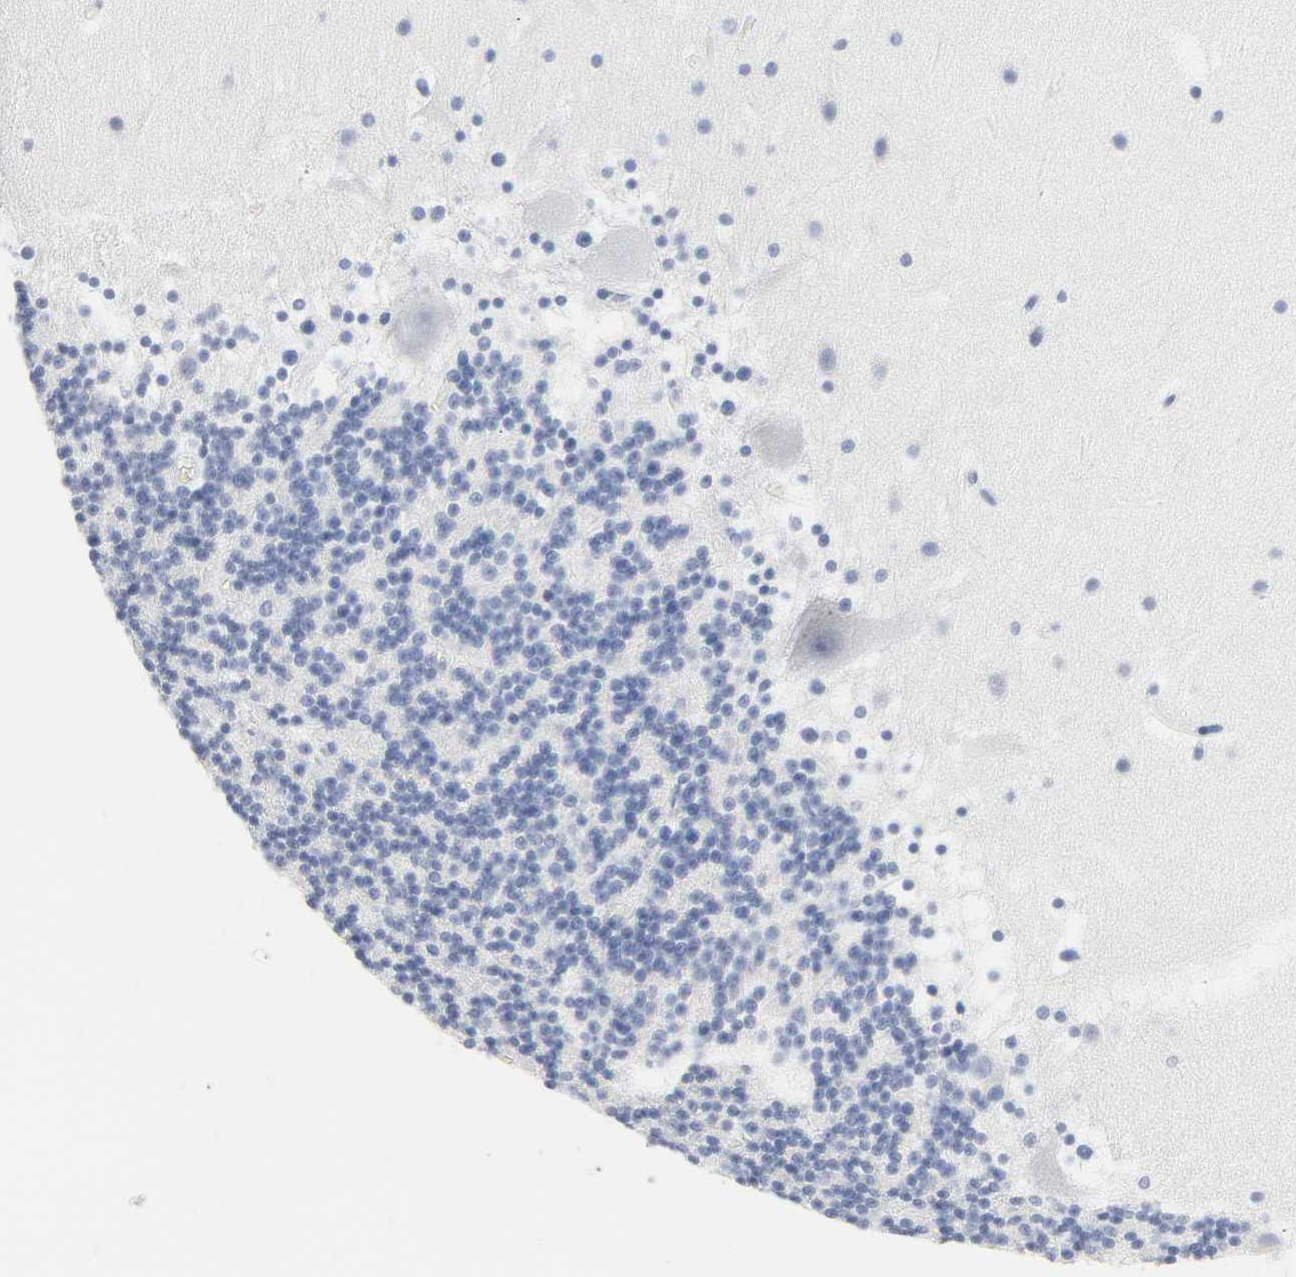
{"staining": {"intensity": "negative", "quantity": "none", "location": "none"}, "tissue": "cerebellum", "cell_type": "Cells in granular layer", "image_type": "normal", "snomed": [{"axis": "morphology", "description": "Normal tissue, NOS"}, {"axis": "topography", "description": "Cerebellum"}], "caption": "High magnification brightfield microscopy of normal cerebellum stained with DAB (brown) and counterstained with hematoxylin (blue): cells in granular layer show no significant positivity.", "gene": "ACP3", "patient": {"sex": "male", "age": 45}}